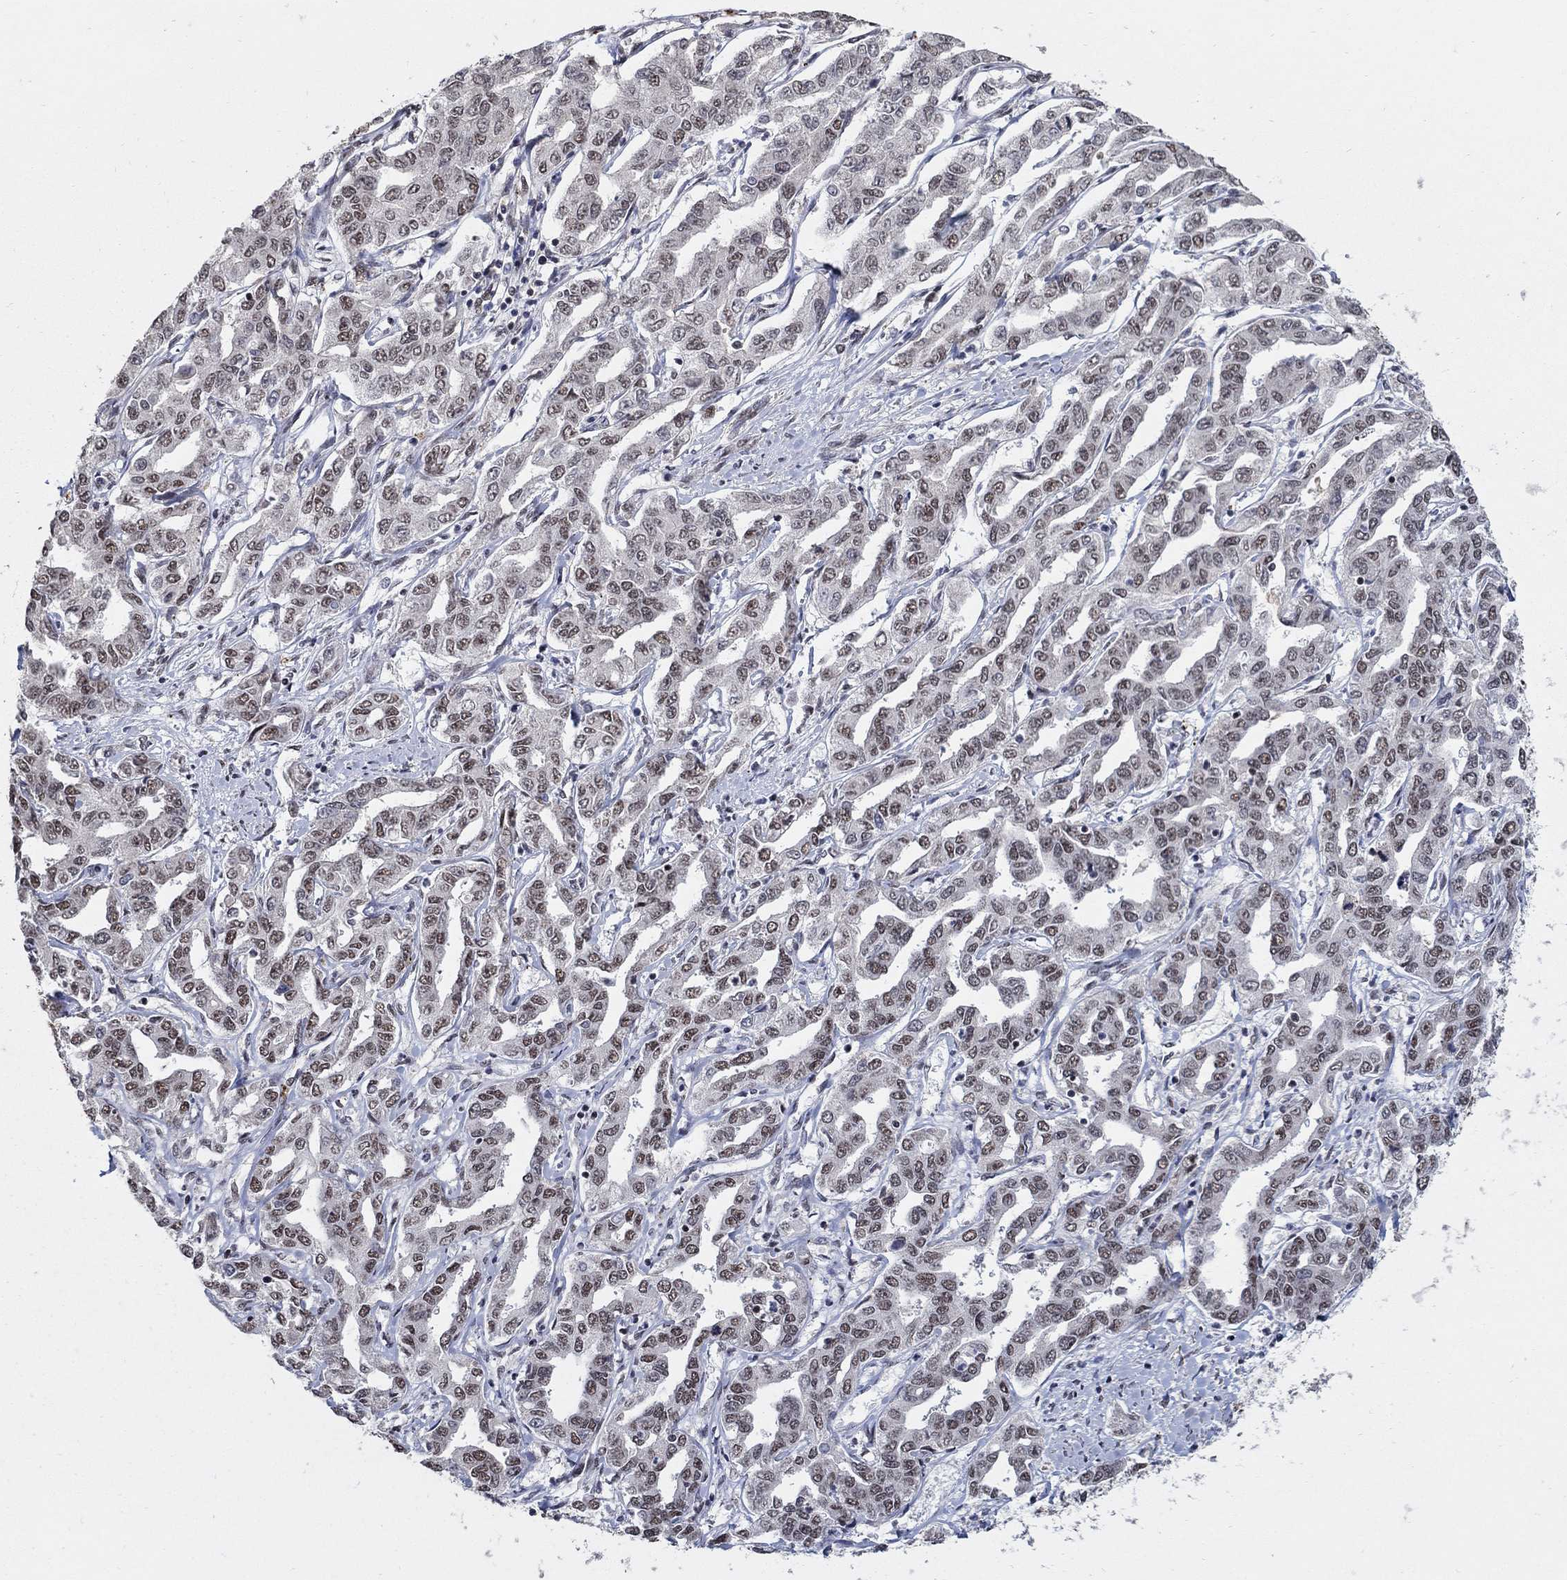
{"staining": {"intensity": "moderate", "quantity": "25%-75%", "location": "nuclear"}, "tissue": "liver cancer", "cell_type": "Tumor cells", "image_type": "cancer", "snomed": [{"axis": "morphology", "description": "Cholangiocarcinoma"}, {"axis": "topography", "description": "Liver"}], "caption": "Immunohistochemical staining of human liver cancer (cholangiocarcinoma) shows medium levels of moderate nuclear protein staining in approximately 25%-75% of tumor cells.", "gene": "PNISR", "patient": {"sex": "male", "age": 59}}